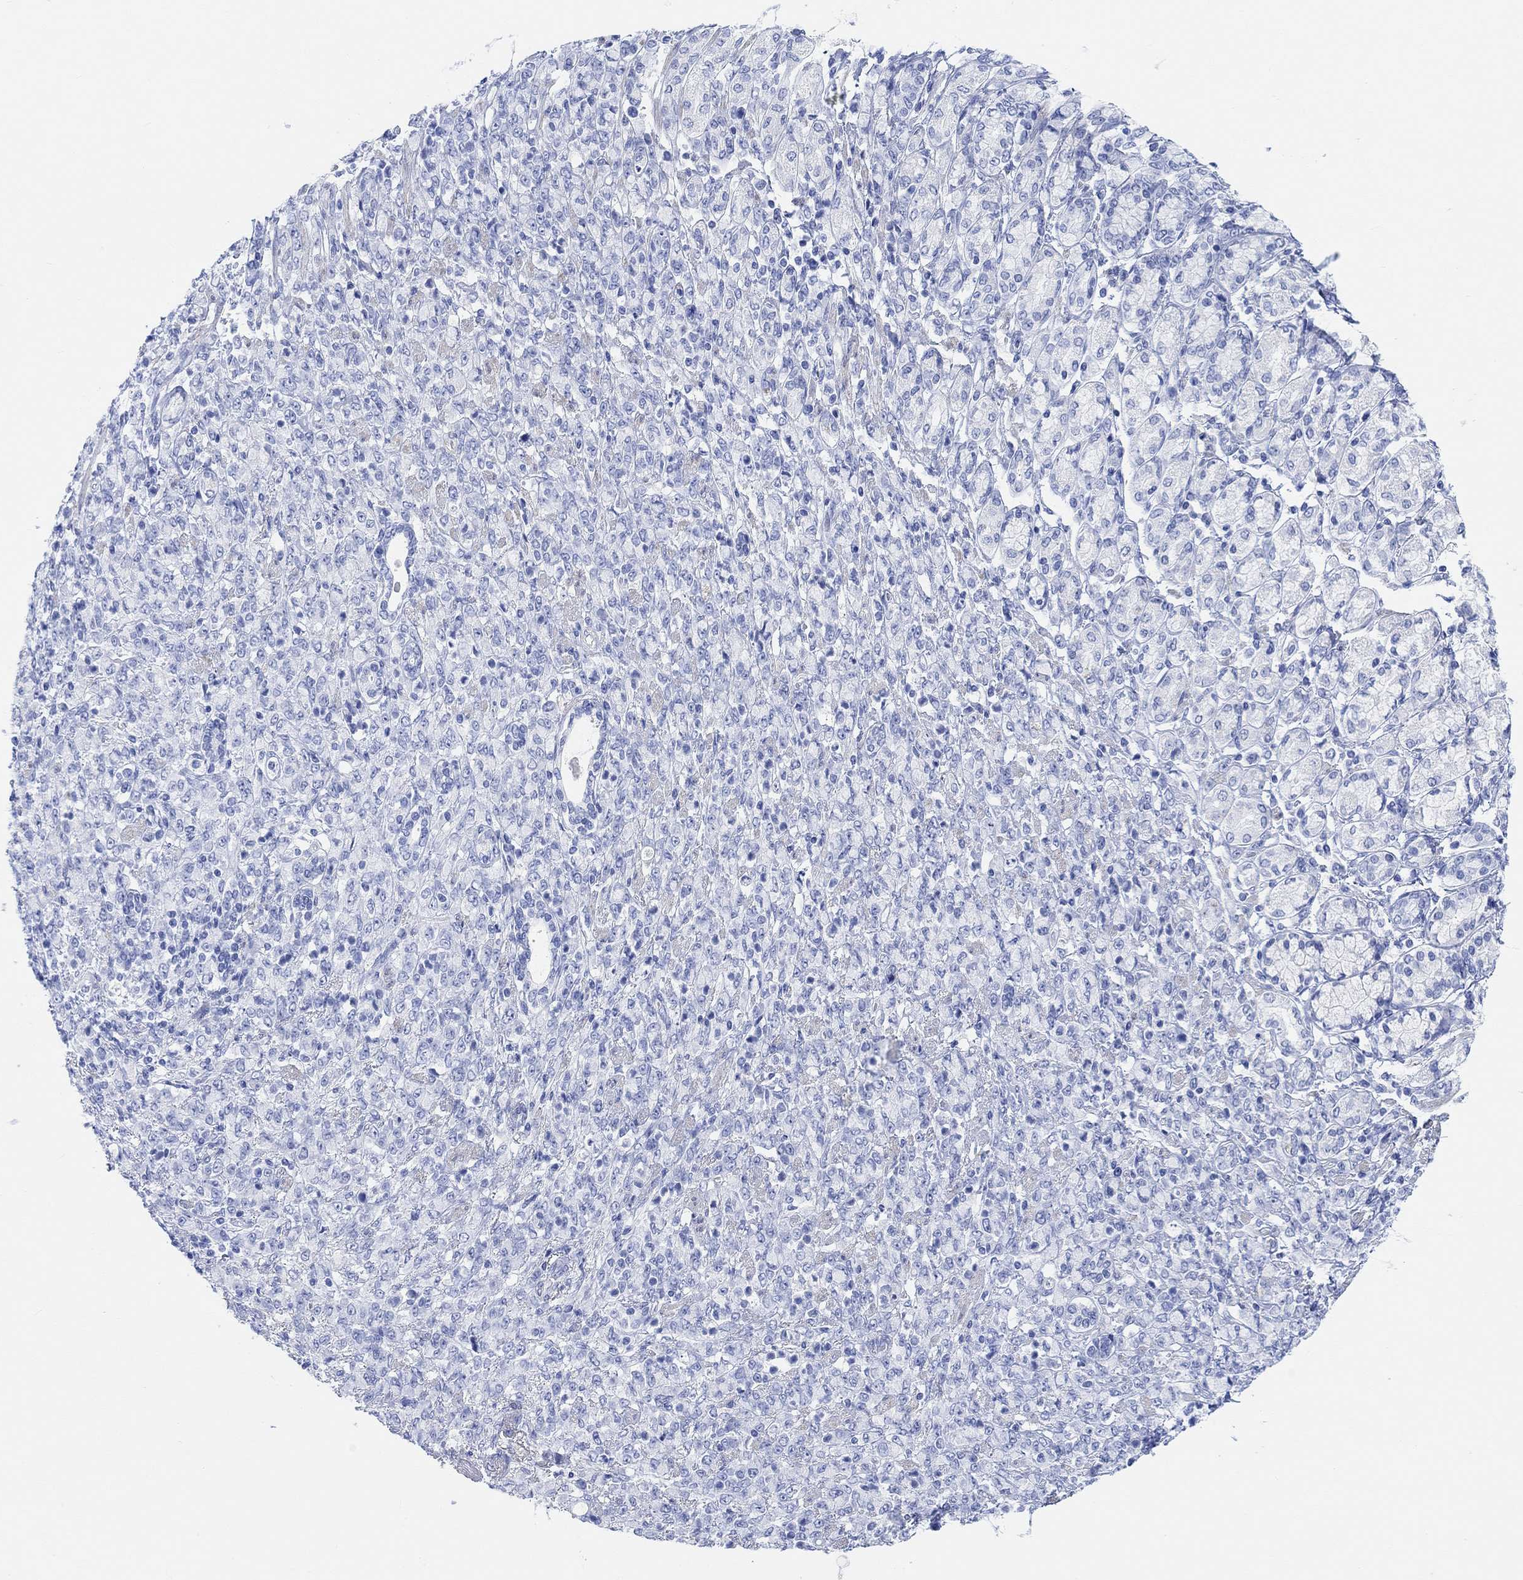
{"staining": {"intensity": "negative", "quantity": "none", "location": "none"}, "tissue": "stomach cancer", "cell_type": "Tumor cells", "image_type": "cancer", "snomed": [{"axis": "morphology", "description": "Normal tissue, NOS"}, {"axis": "morphology", "description": "Adenocarcinoma, NOS"}, {"axis": "topography", "description": "Stomach"}], "caption": "Histopathology image shows no significant protein positivity in tumor cells of stomach cancer.", "gene": "ANKRD33", "patient": {"sex": "female", "age": 79}}